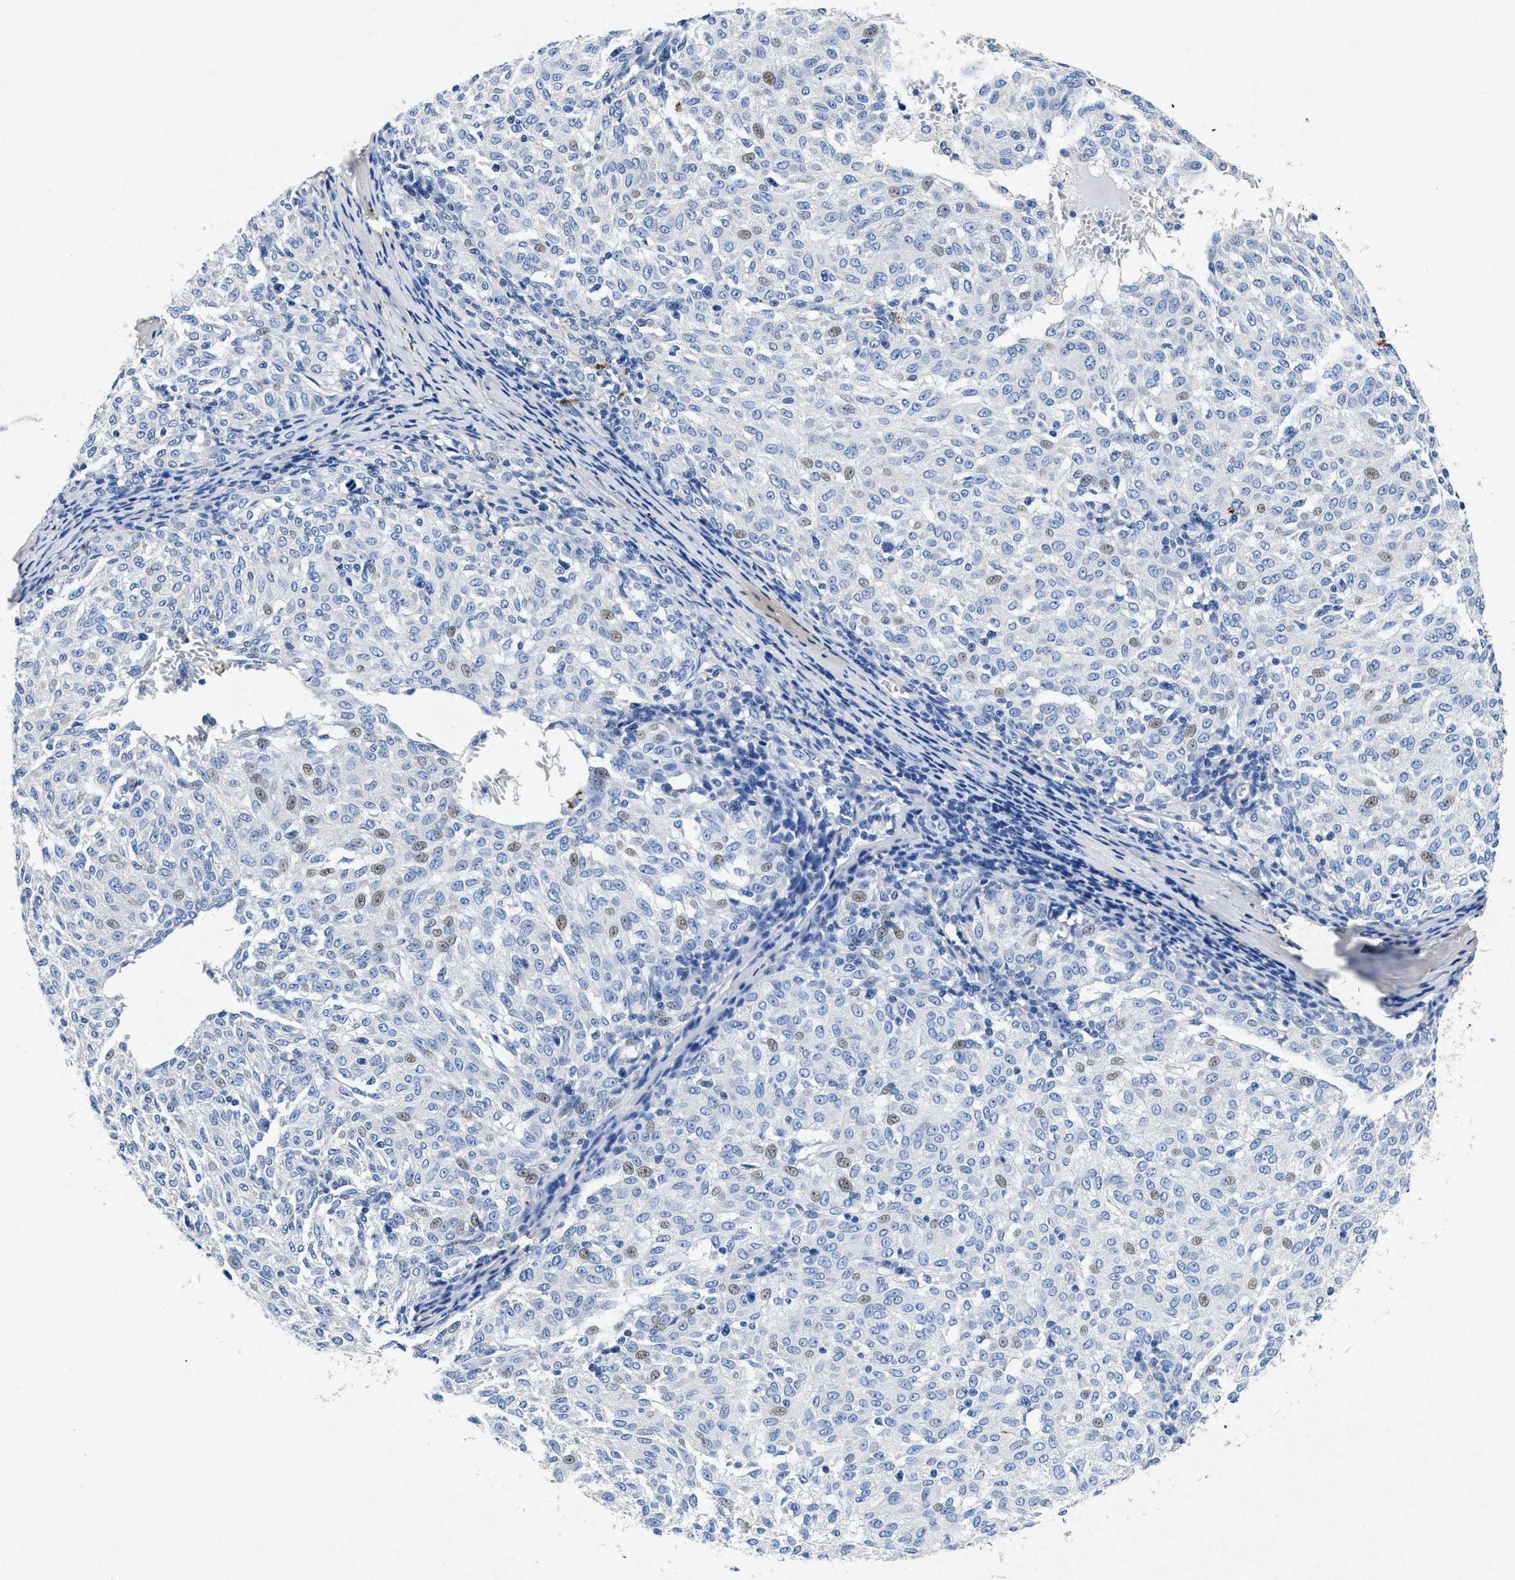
{"staining": {"intensity": "weak", "quantity": "<25%", "location": "cytoplasmic/membranous"}, "tissue": "melanoma", "cell_type": "Tumor cells", "image_type": "cancer", "snomed": [{"axis": "morphology", "description": "Malignant melanoma, NOS"}, {"axis": "topography", "description": "Skin"}], "caption": "Human malignant melanoma stained for a protein using immunohistochemistry (IHC) demonstrates no positivity in tumor cells.", "gene": "MAP6", "patient": {"sex": "female", "age": 72}}